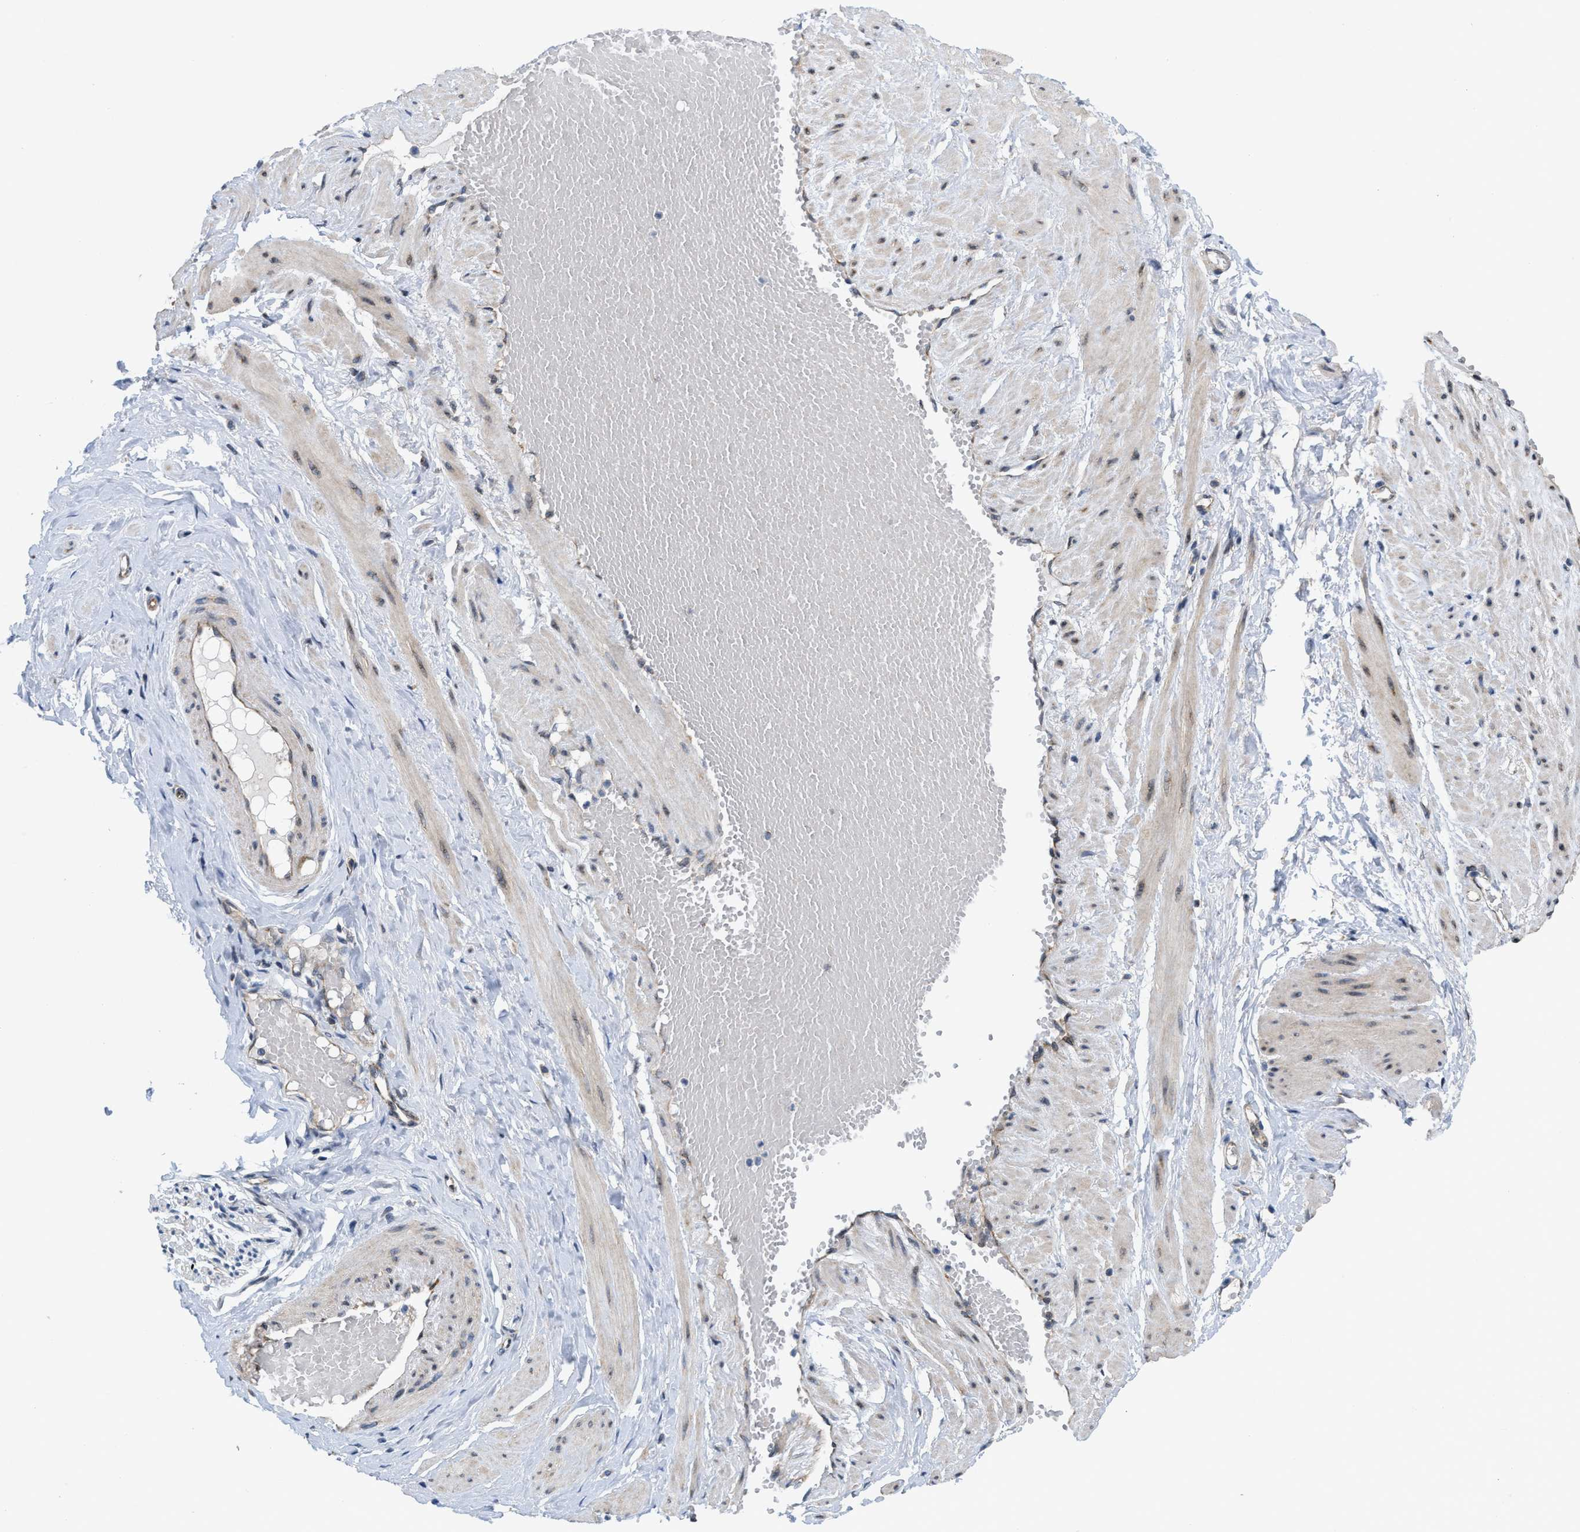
{"staining": {"intensity": "moderate", "quantity": "<25%", "location": "cytoplasmic/membranous"}, "tissue": "adipose tissue", "cell_type": "Adipocytes", "image_type": "normal", "snomed": [{"axis": "morphology", "description": "Normal tissue, NOS"}, {"axis": "topography", "description": "Soft tissue"}, {"axis": "topography", "description": "Vascular tissue"}], "caption": "Immunohistochemistry (IHC) photomicrograph of normal human adipose tissue stained for a protein (brown), which shows low levels of moderate cytoplasmic/membranous positivity in about <25% of adipocytes.", "gene": "EOGT", "patient": {"sex": "female", "age": 35}}